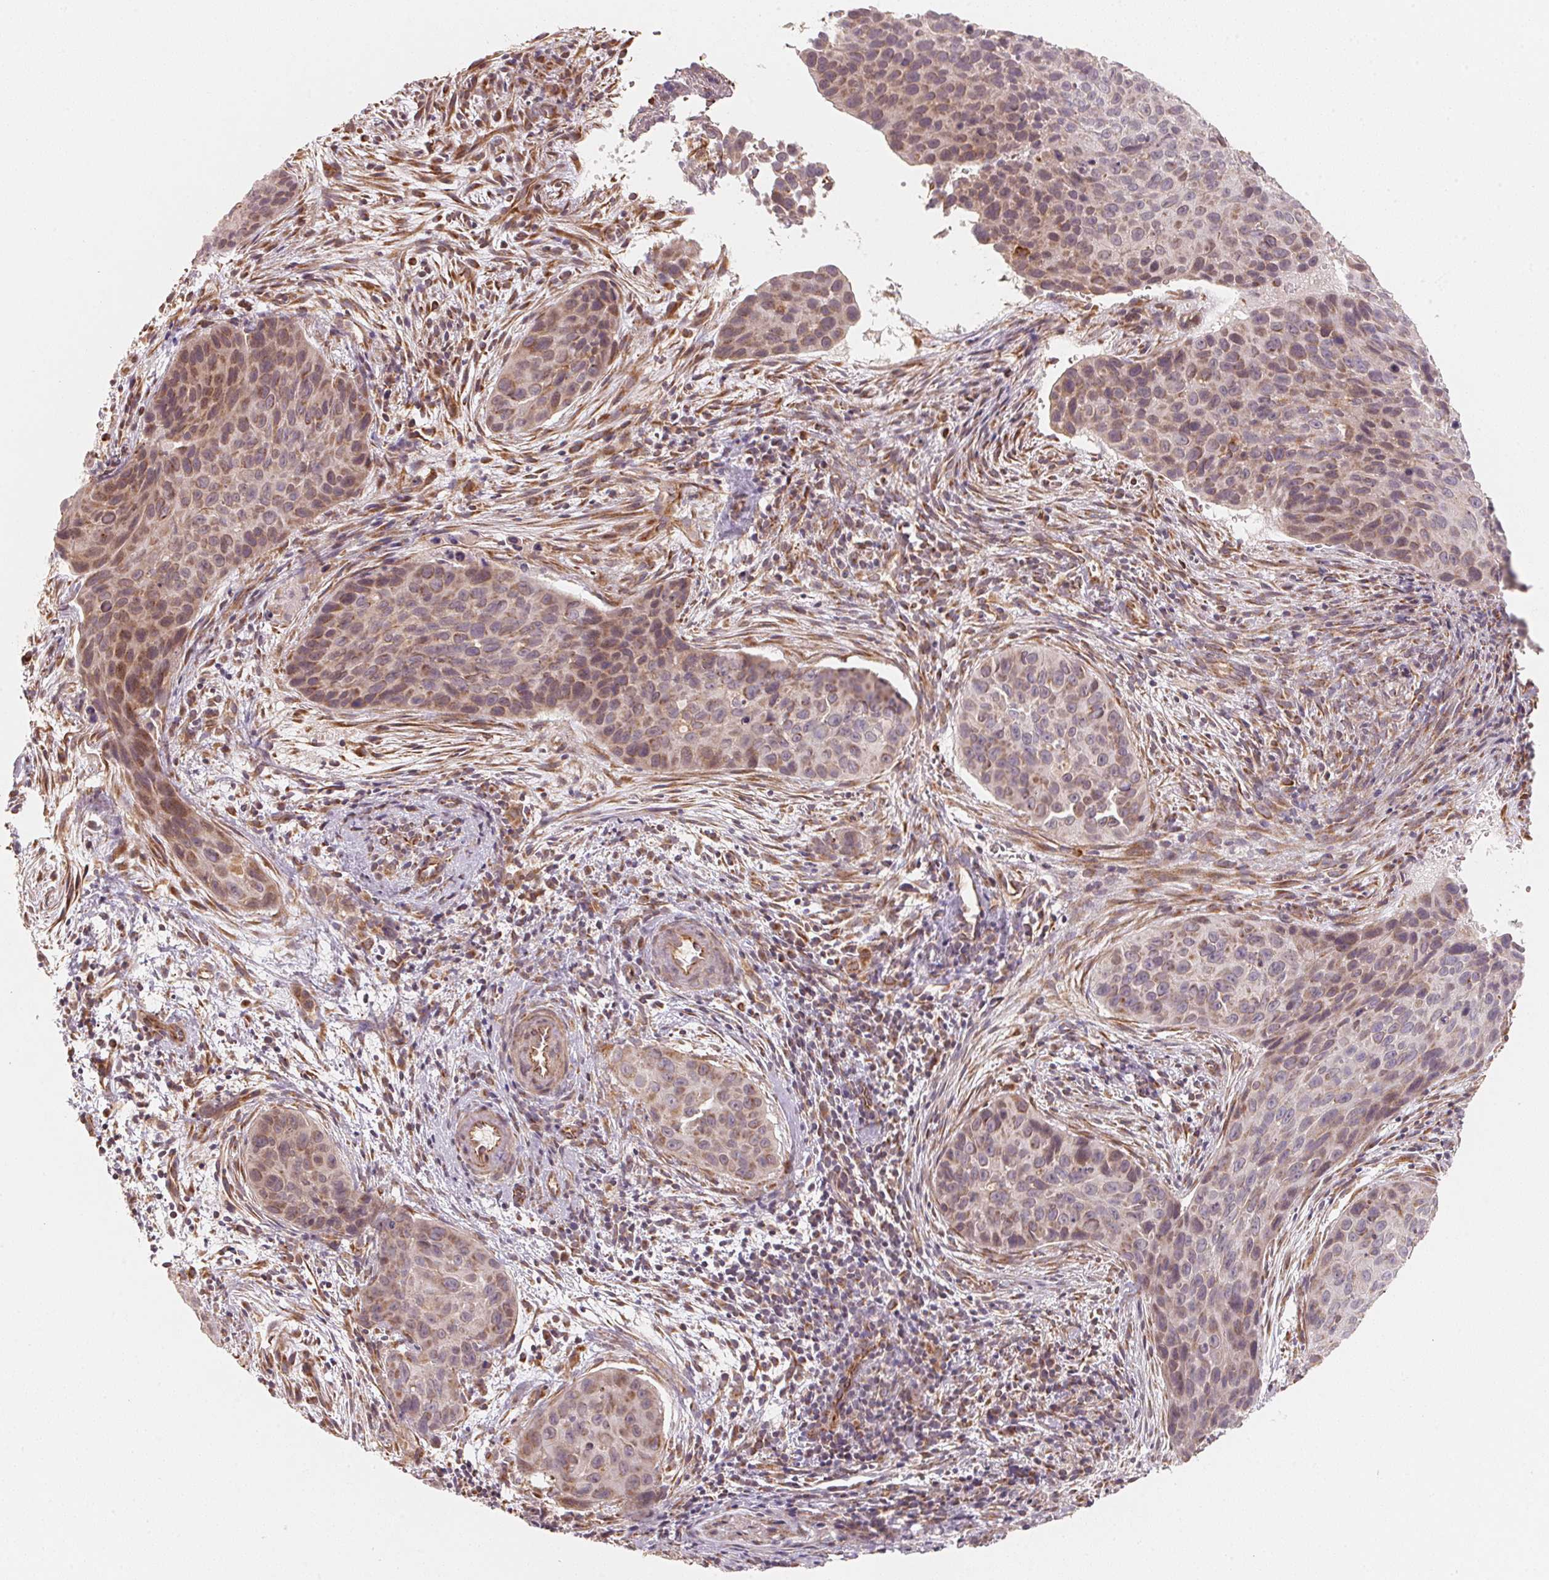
{"staining": {"intensity": "weak", "quantity": "25%-75%", "location": "cytoplasmic/membranous,nuclear"}, "tissue": "cervical cancer", "cell_type": "Tumor cells", "image_type": "cancer", "snomed": [{"axis": "morphology", "description": "Squamous cell carcinoma, NOS"}, {"axis": "topography", "description": "Cervix"}], "caption": "An immunohistochemistry (IHC) histopathology image of tumor tissue is shown. Protein staining in brown labels weak cytoplasmic/membranous and nuclear positivity in cervical squamous cell carcinoma within tumor cells.", "gene": "TSPAN12", "patient": {"sex": "female", "age": 35}}